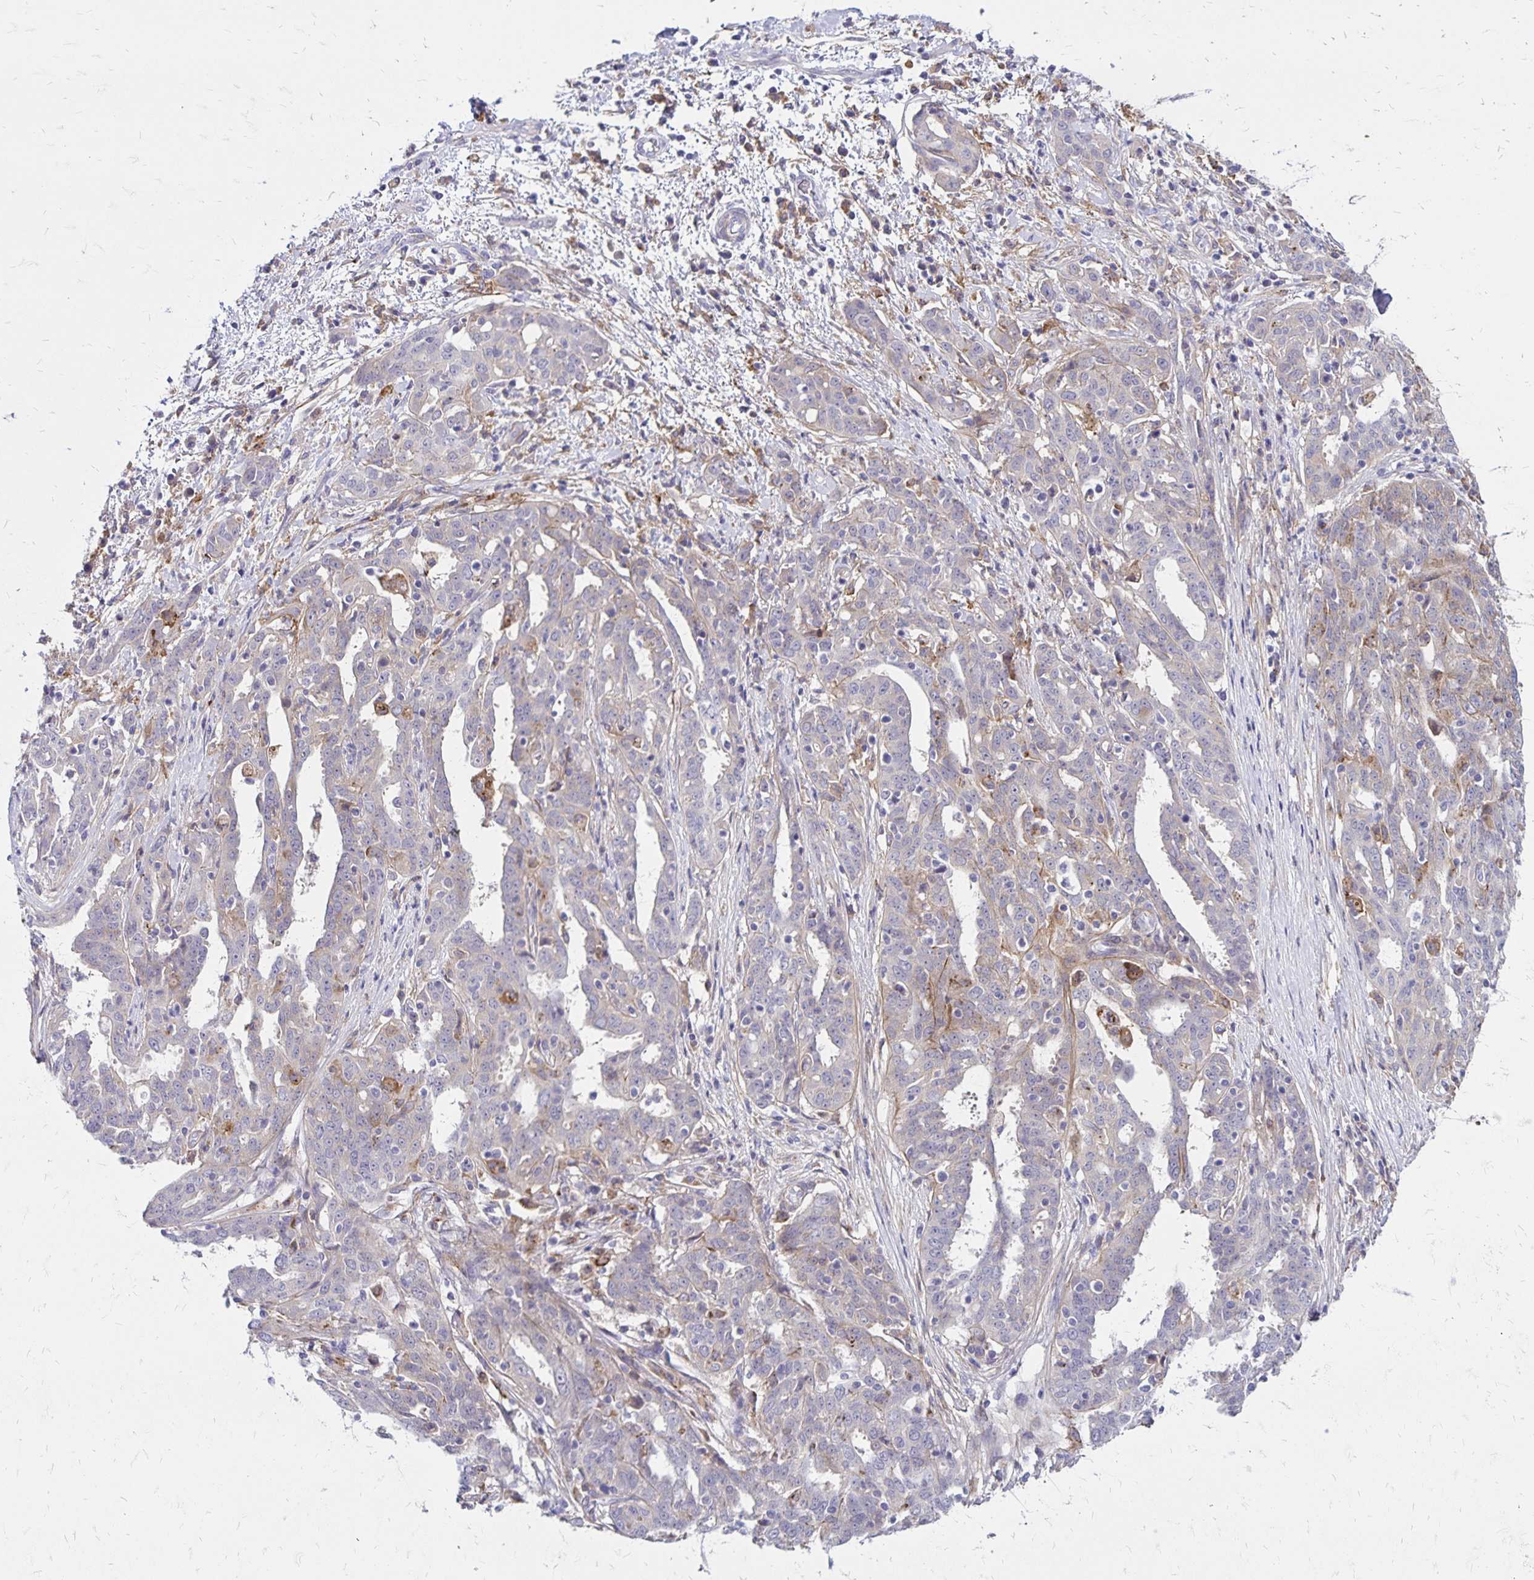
{"staining": {"intensity": "weak", "quantity": "<25%", "location": "cytoplasmic/membranous"}, "tissue": "ovarian cancer", "cell_type": "Tumor cells", "image_type": "cancer", "snomed": [{"axis": "morphology", "description": "Cystadenocarcinoma, serous, NOS"}, {"axis": "topography", "description": "Ovary"}], "caption": "Immunohistochemical staining of human ovarian cancer (serous cystadenocarcinoma) exhibits no significant staining in tumor cells.", "gene": "TNS3", "patient": {"sex": "female", "age": 67}}